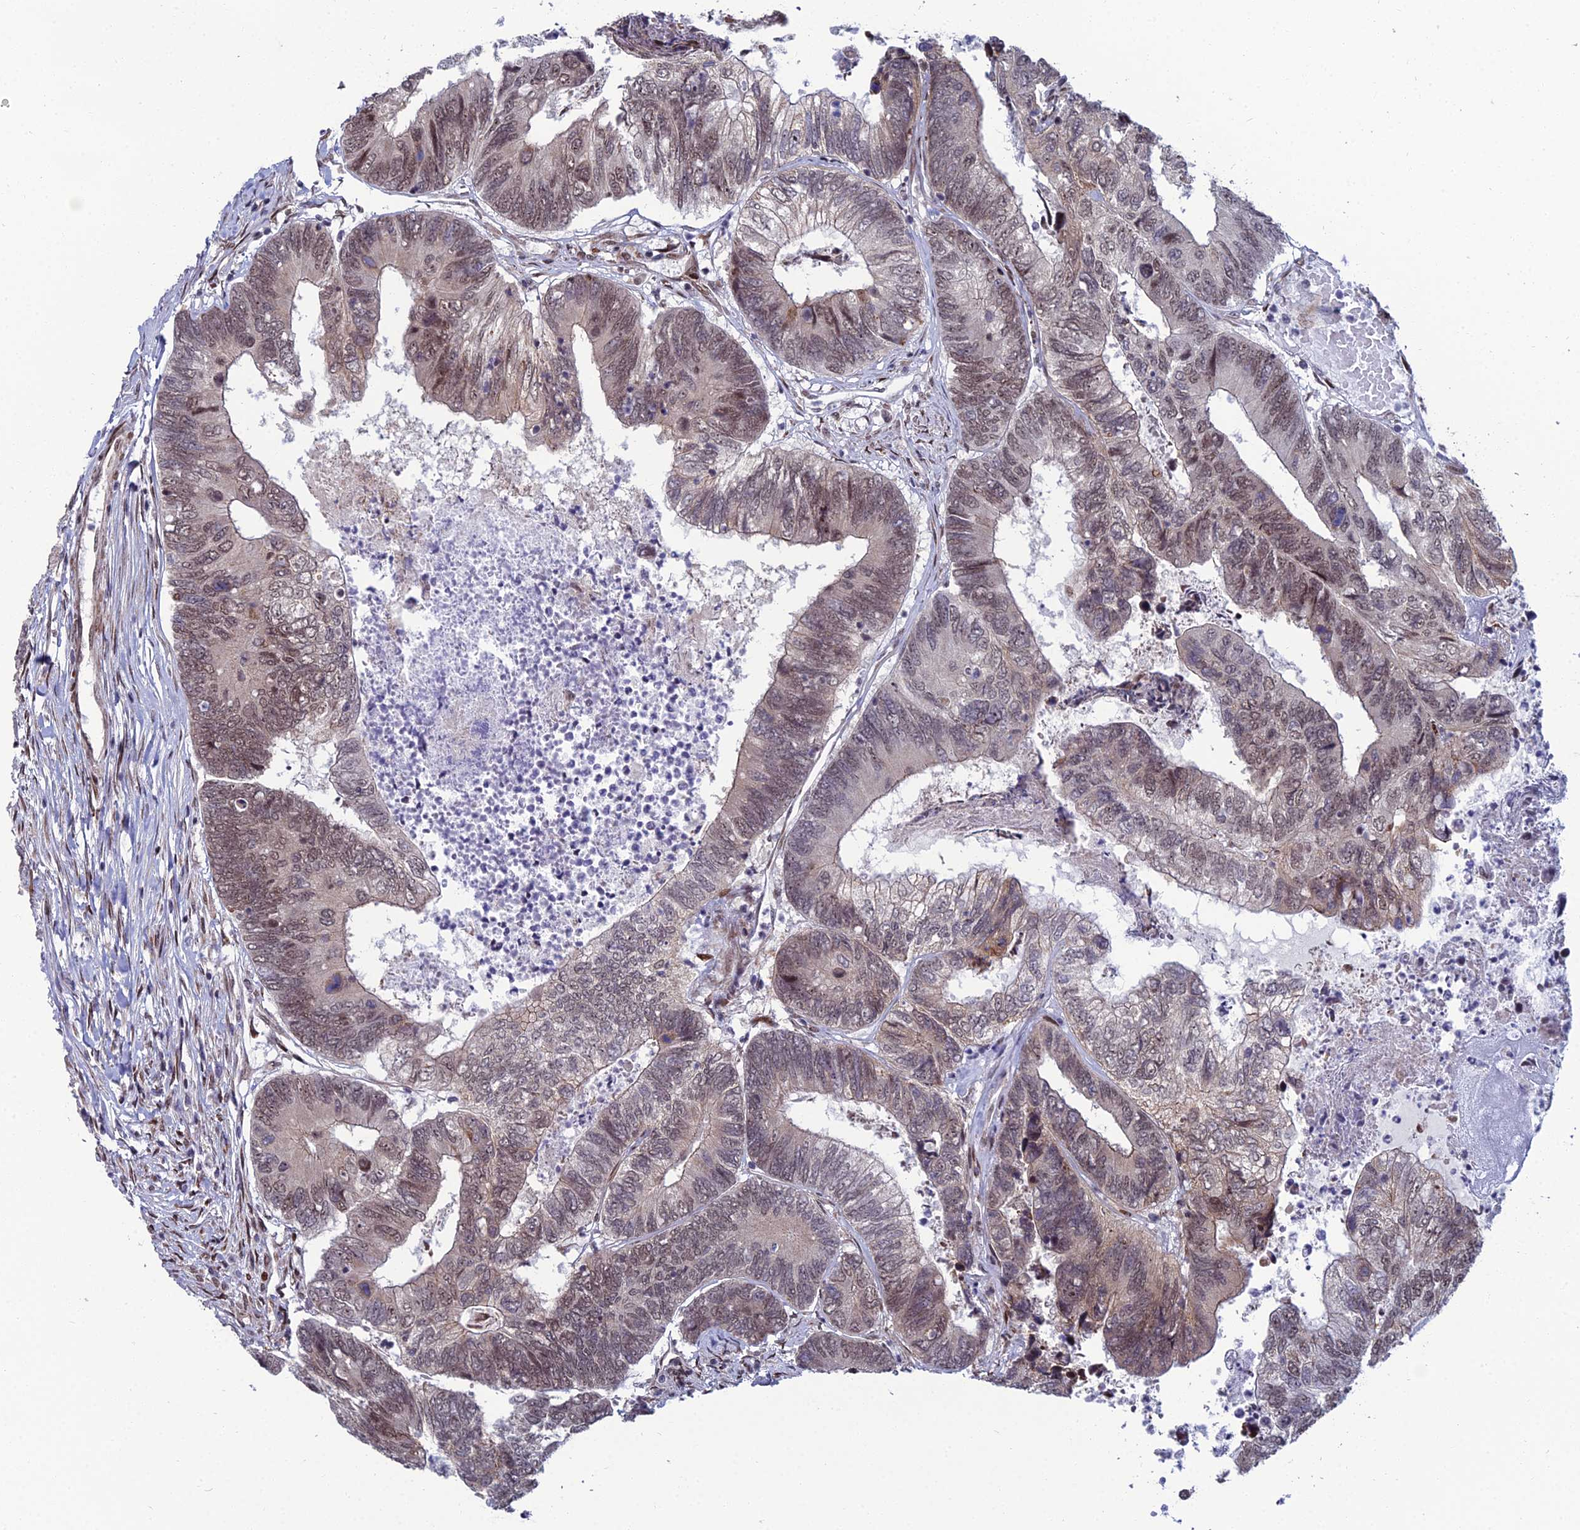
{"staining": {"intensity": "weak", "quantity": "25%-75%", "location": "cytoplasmic/membranous,nuclear"}, "tissue": "colorectal cancer", "cell_type": "Tumor cells", "image_type": "cancer", "snomed": [{"axis": "morphology", "description": "Adenocarcinoma, NOS"}, {"axis": "topography", "description": "Colon"}], "caption": "Weak cytoplasmic/membranous and nuclear protein positivity is present in about 25%-75% of tumor cells in colorectal adenocarcinoma. The staining was performed using DAB, with brown indicating positive protein expression. Nuclei are stained blue with hematoxylin.", "gene": "ZNF668", "patient": {"sex": "female", "age": 67}}